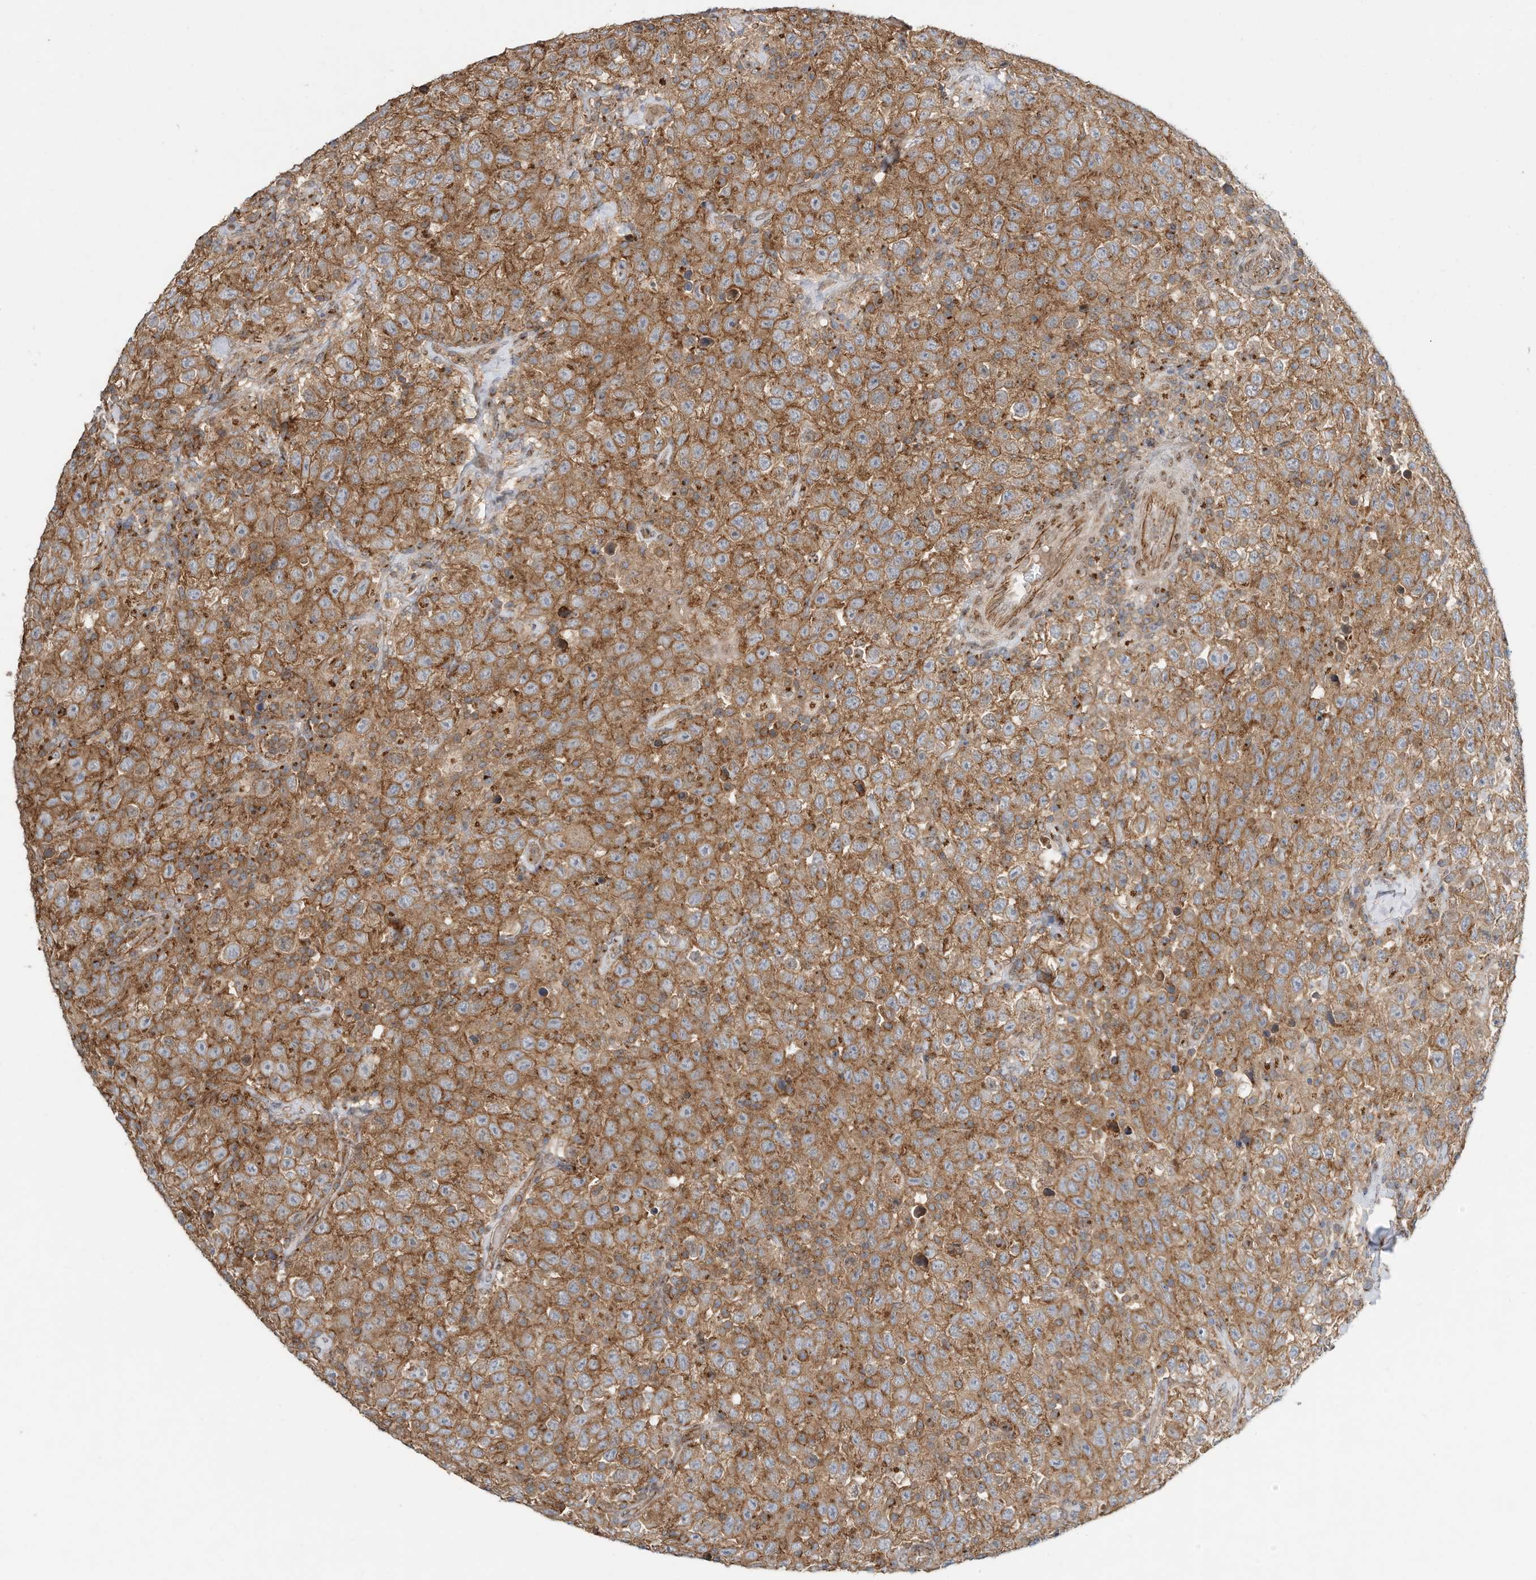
{"staining": {"intensity": "moderate", "quantity": ">75%", "location": "cytoplasmic/membranous"}, "tissue": "testis cancer", "cell_type": "Tumor cells", "image_type": "cancer", "snomed": [{"axis": "morphology", "description": "Seminoma, NOS"}, {"axis": "topography", "description": "Testis"}], "caption": "This is an image of immunohistochemistry (IHC) staining of testis cancer, which shows moderate staining in the cytoplasmic/membranous of tumor cells.", "gene": "CUX1", "patient": {"sex": "male", "age": 41}}